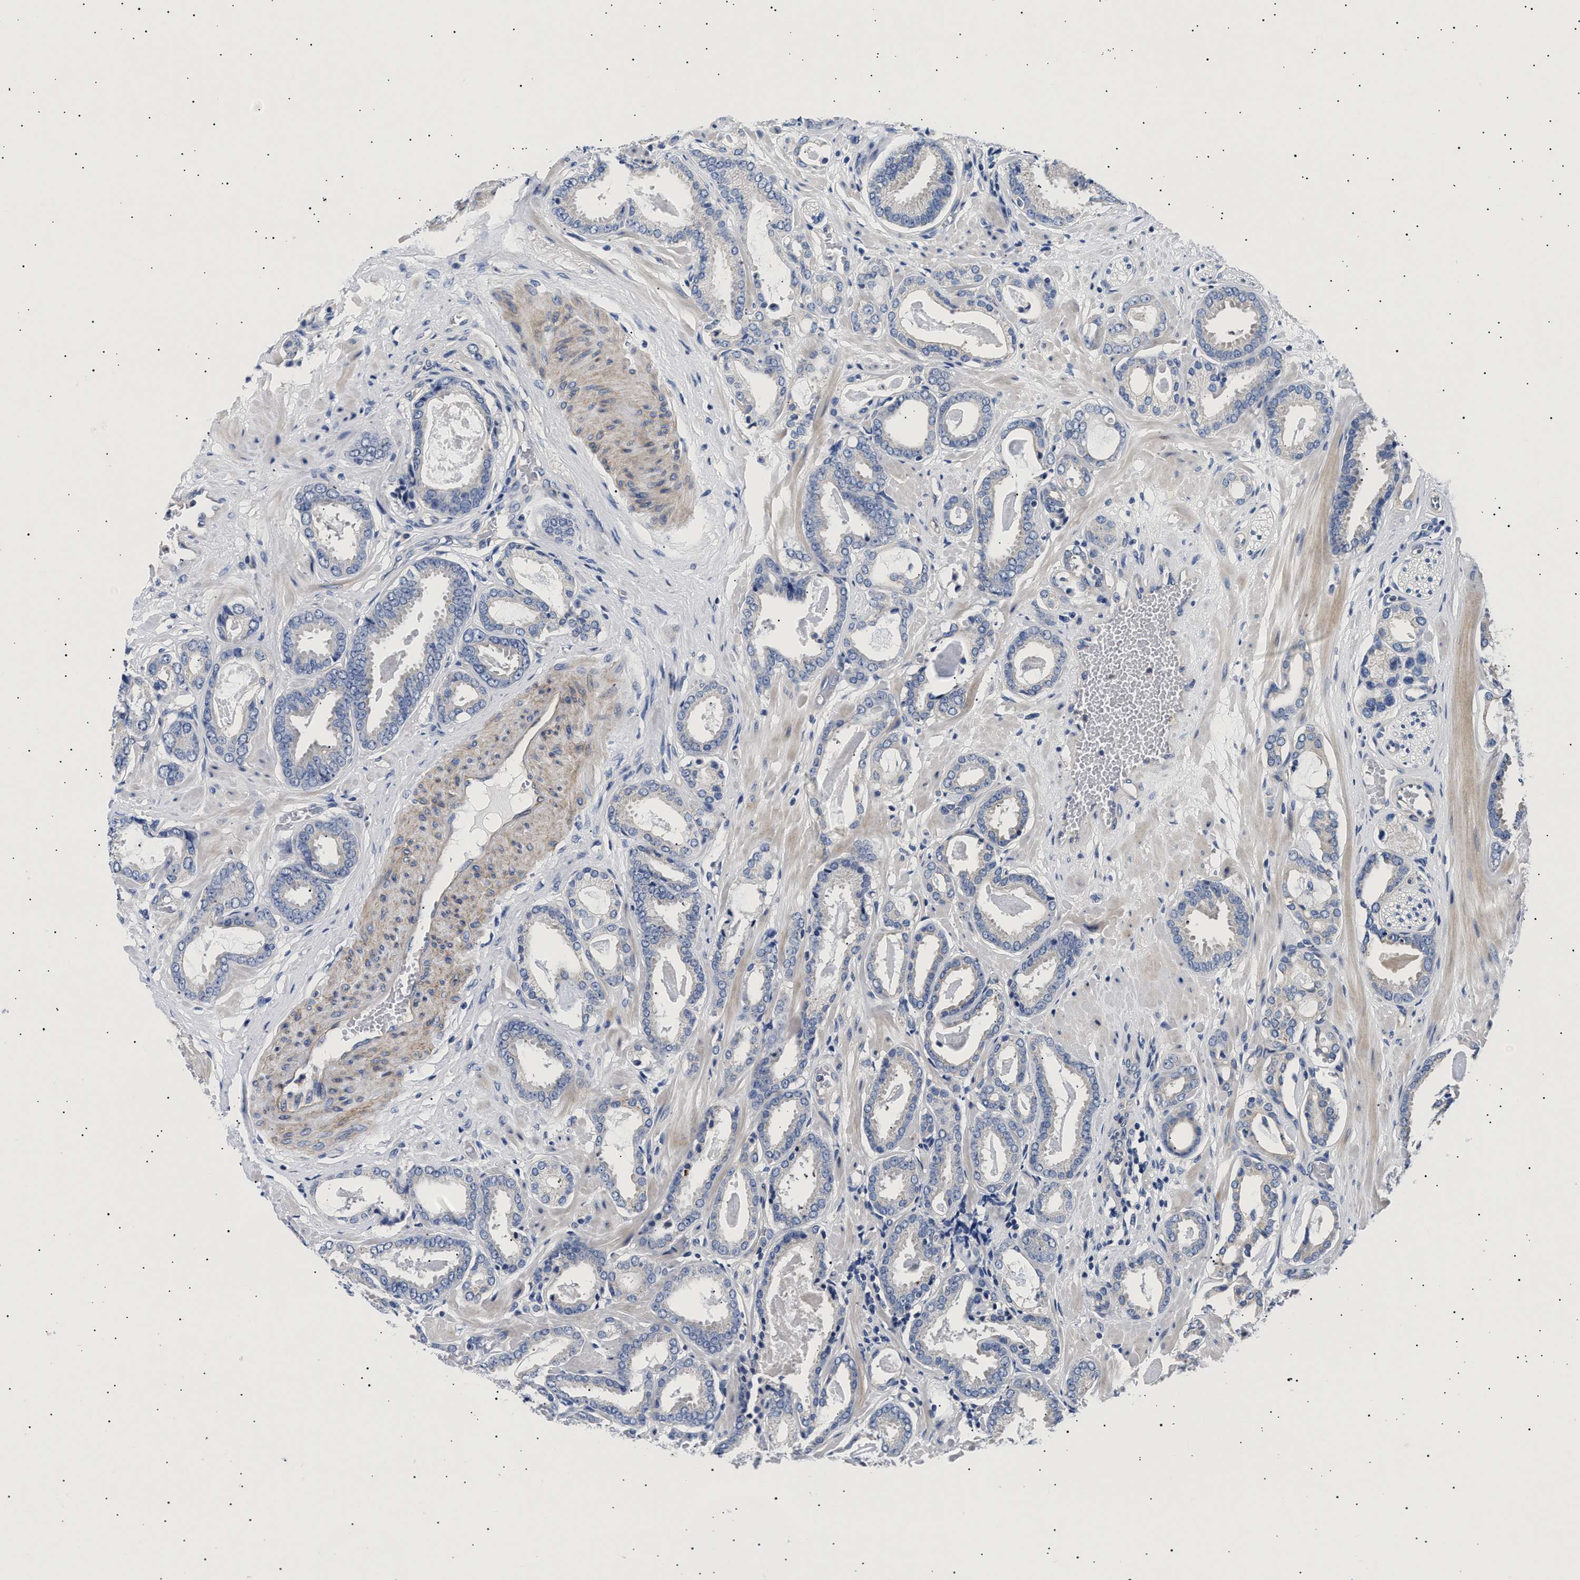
{"staining": {"intensity": "negative", "quantity": "none", "location": "none"}, "tissue": "prostate cancer", "cell_type": "Tumor cells", "image_type": "cancer", "snomed": [{"axis": "morphology", "description": "Adenocarcinoma, Low grade"}, {"axis": "topography", "description": "Prostate"}], "caption": "Tumor cells show no significant protein expression in prostate cancer.", "gene": "HEMGN", "patient": {"sex": "male", "age": 53}}